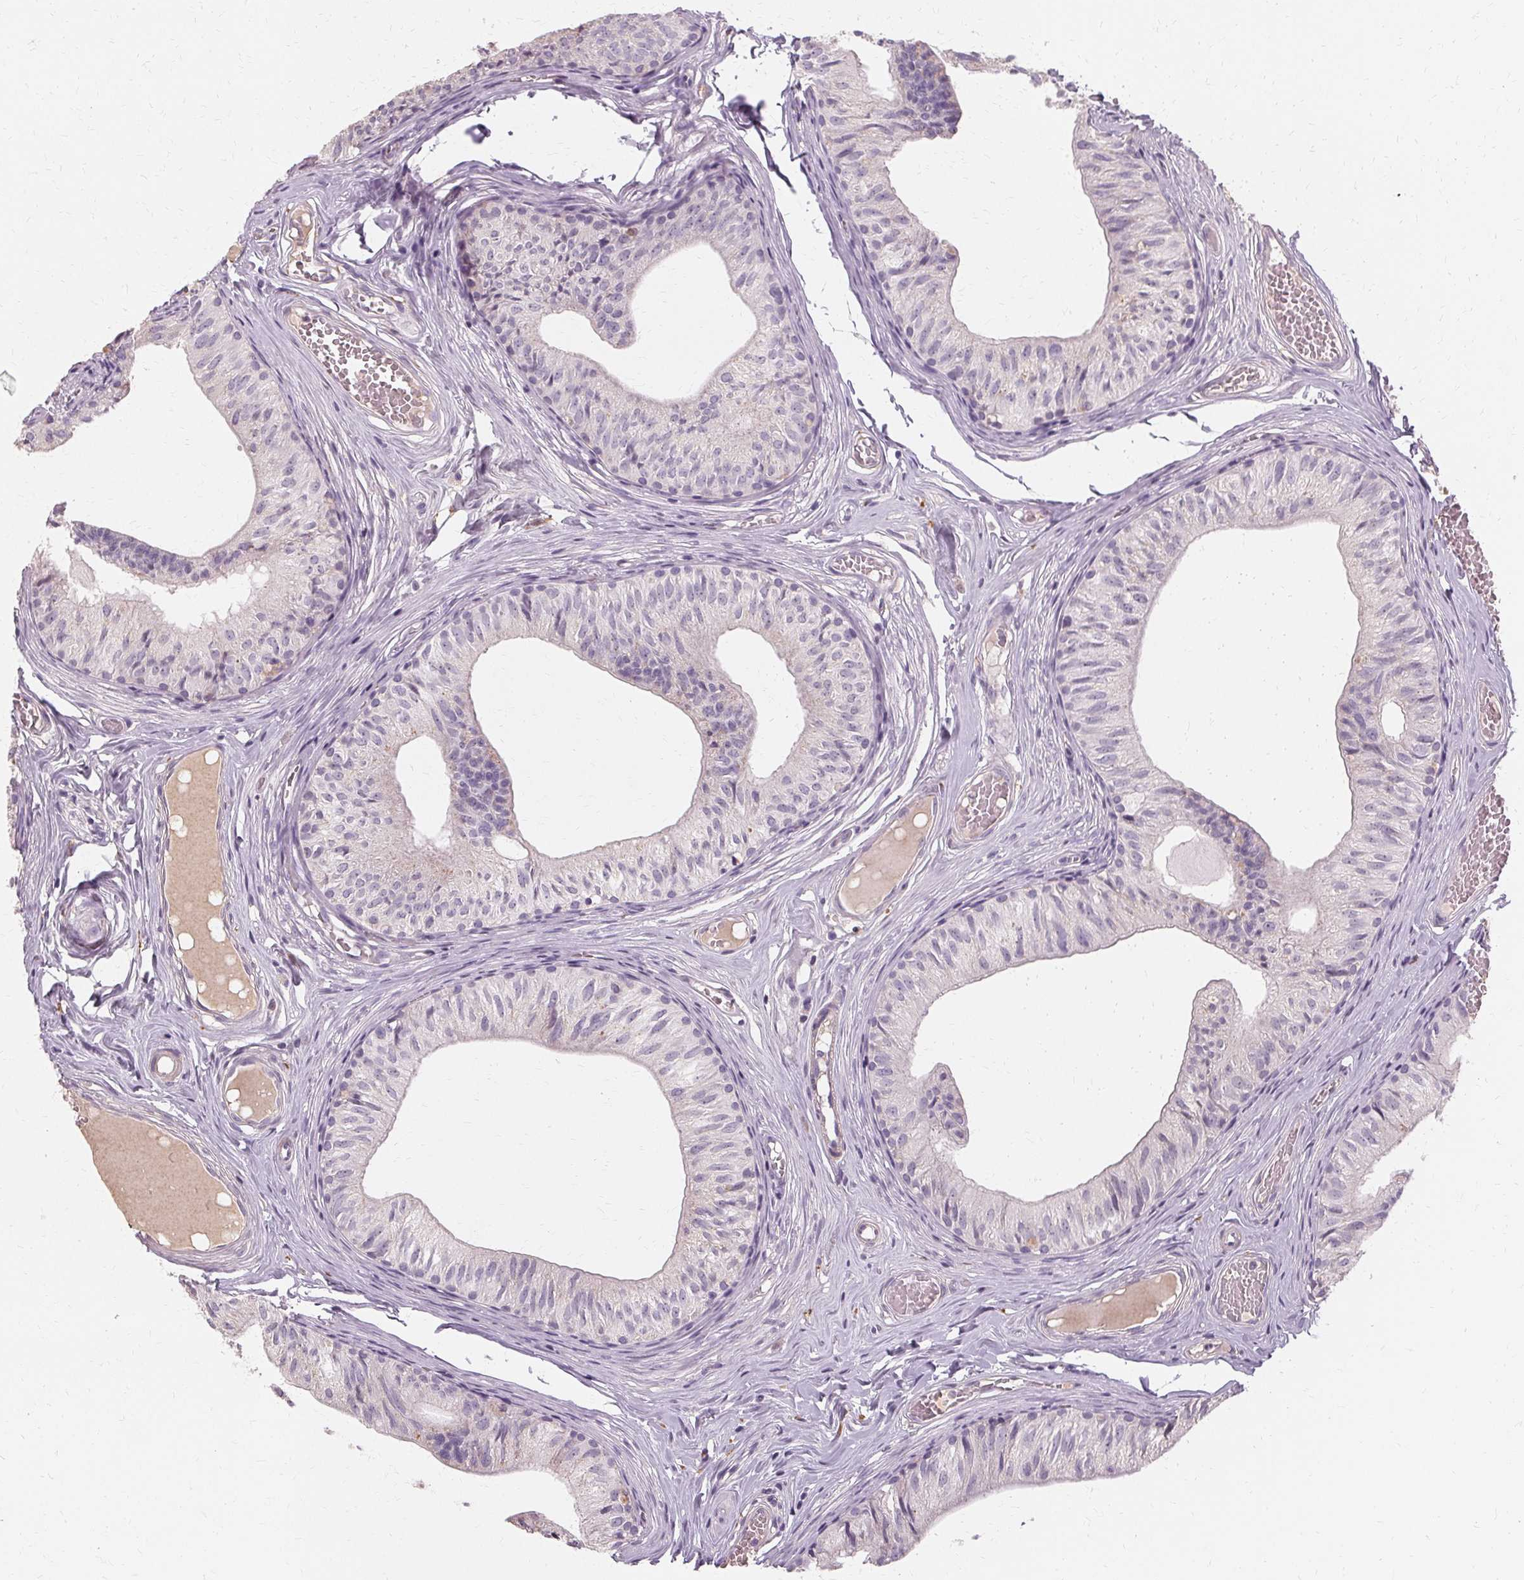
{"staining": {"intensity": "negative", "quantity": "none", "location": "none"}, "tissue": "epididymis", "cell_type": "Glandular cells", "image_type": "normal", "snomed": [{"axis": "morphology", "description": "Normal tissue, NOS"}, {"axis": "topography", "description": "Epididymis"}], "caption": "The micrograph shows no staining of glandular cells in unremarkable epididymis.", "gene": "IFNGR1", "patient": {"sex": "male", "age": 25}}